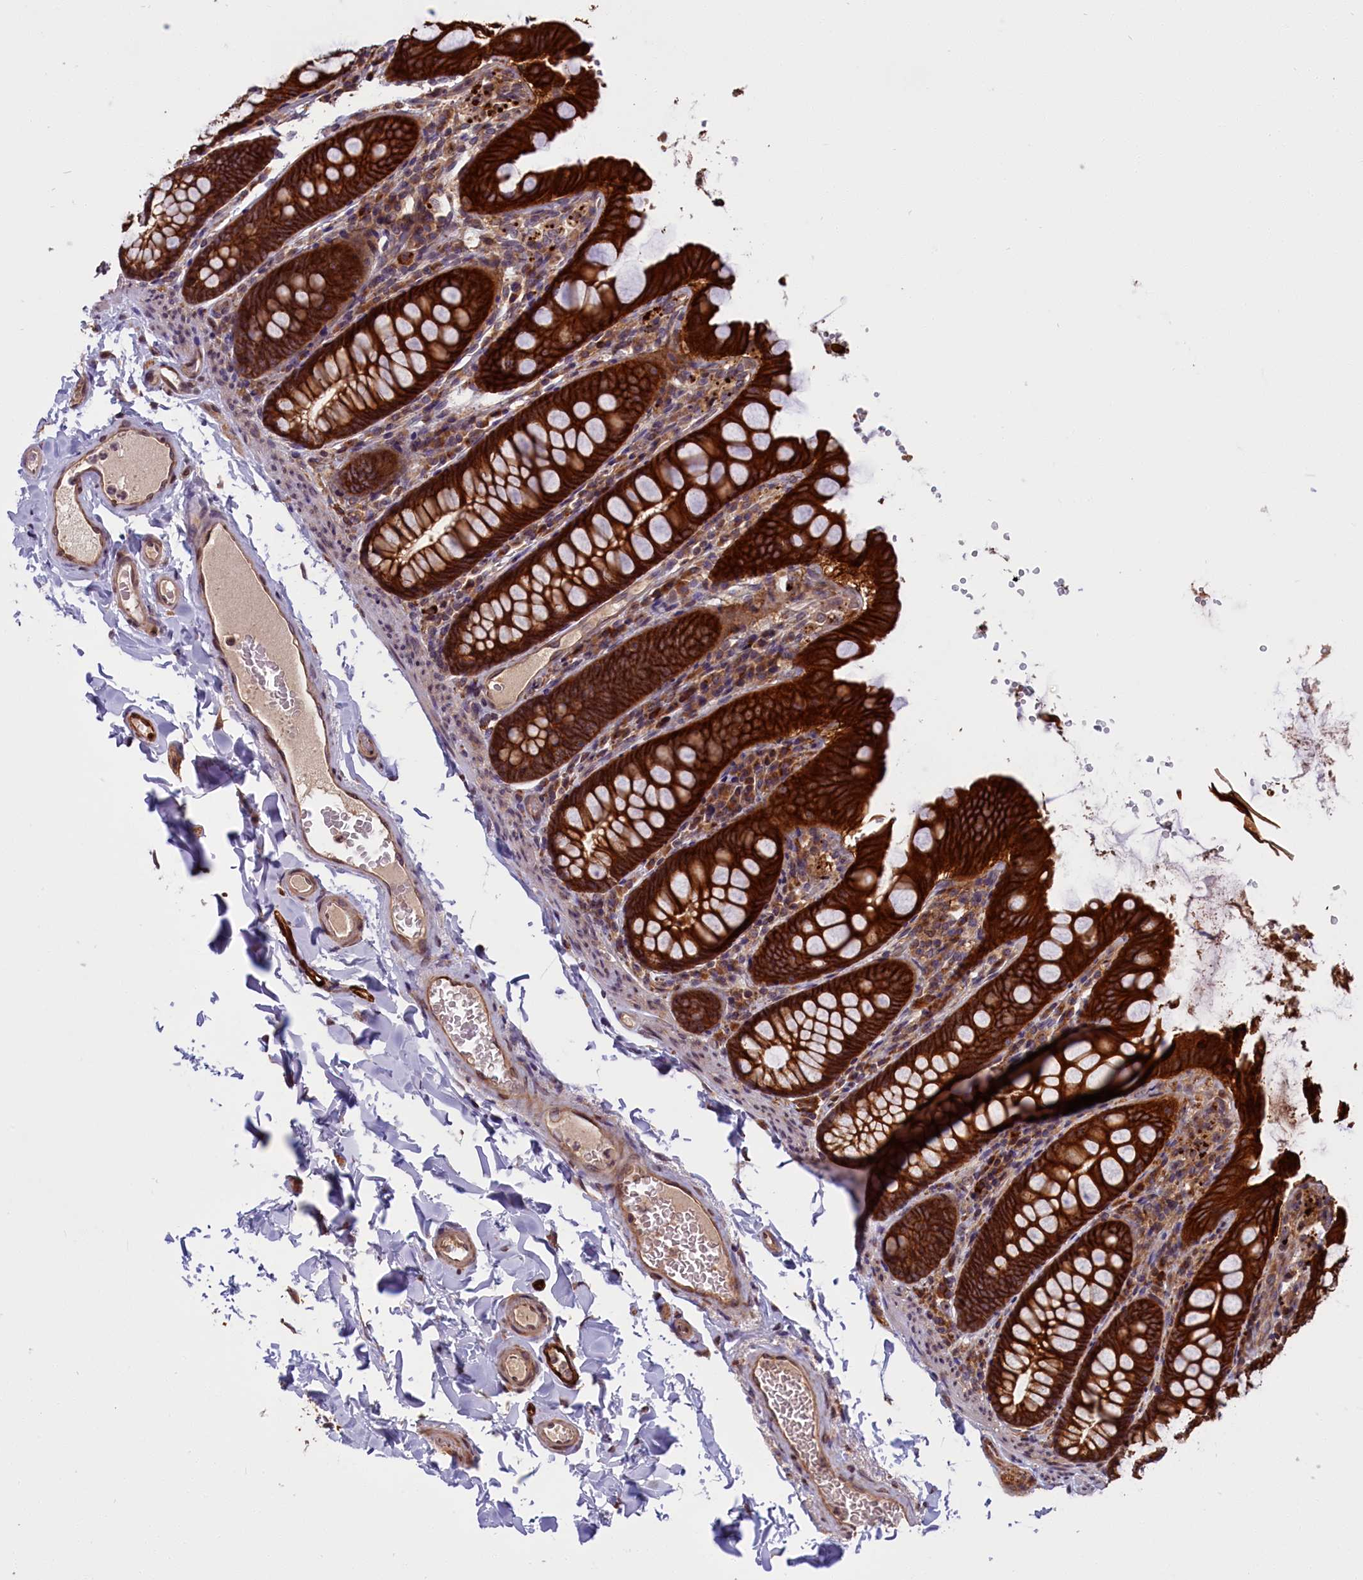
{"staining": {"intensity": "strong", "quantity": ">75%", "location": "cytoplasmic/membranous"}, "tissue": "colon", "cell_type": "Endothelial cells", "image_type": "normal", "snomed": [{"axis": "morphology", "description": "Normal tissue, NOS"}, {"axis": "topography", "description": "Colon"}], "caption": "Protein expression by immunohistochemistry (IHC) reveals strong cytoplasmic/membranous positivity in approximately >75% of endothelial cells in unremarkable colon. The staining was performed using DAB, with brown indicating positive protein expression. Nuclei are stained blue with hematoxylin.", "gene": "DENND1B", "patient": {"sex": "female", "age": 61}}